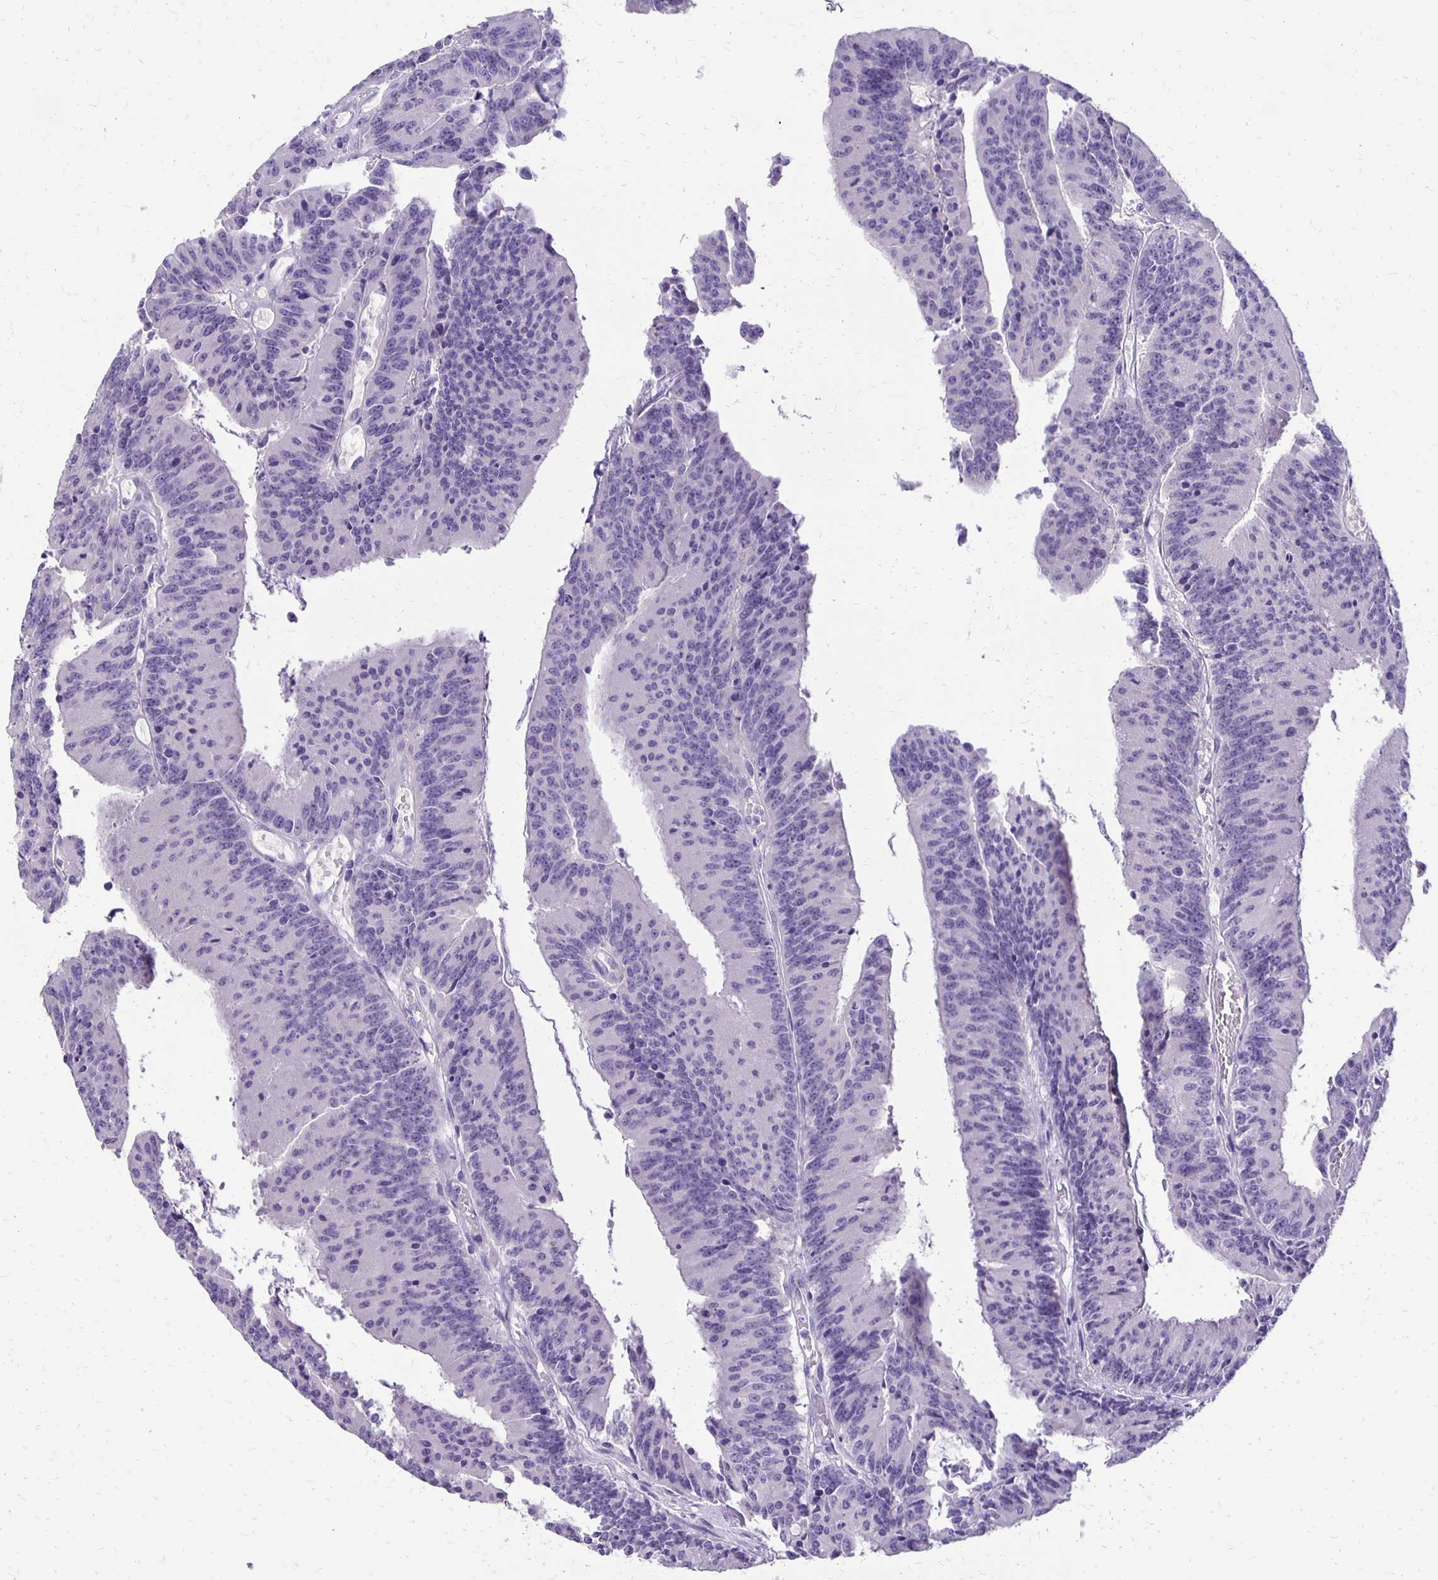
{"staining": {"intensity": "negative", "quantity": "none", "location": "none"}, "tissue": "colorectal cancer", "cell_type": "Tumor cells", "image_type": "cancer", "snomed": [{"axis": "morphology", "description": "Adenocarcinoma, NOS"}, {"axis": "topography", "description": "Colon"}], "caption": "An IHC photomicrograph of adenocarcinoma (colorectal) is shown. There is no staining in tumor cells of adenocarcinoma (colorectal). (DAB (3,3'-diaminobenzidine) immunohistochemistry (IHC), high magnification).", "gene": "ANKRD45", "patient": {"sex": "female", "age": 78}}